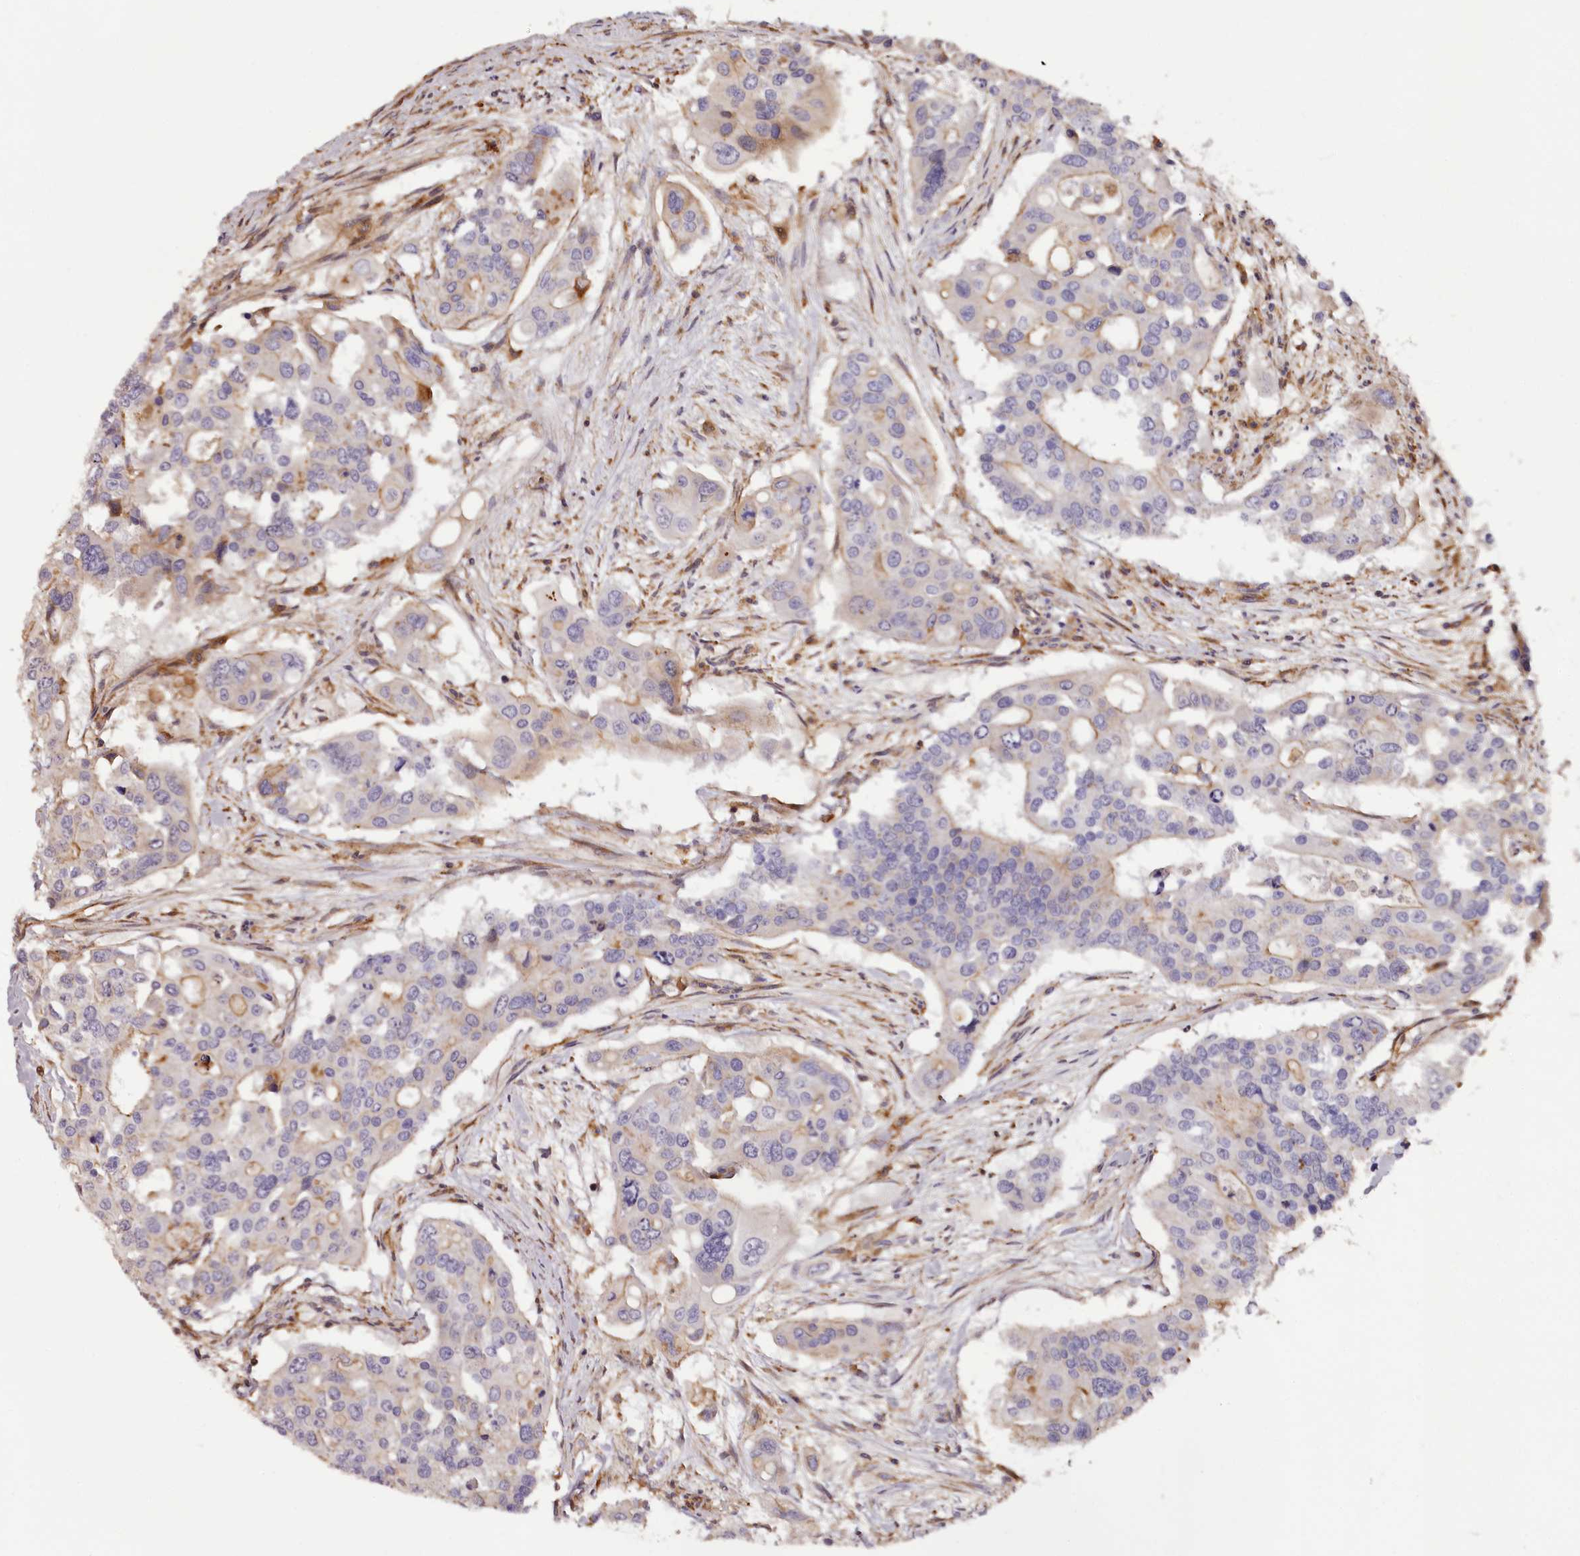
{"staining": {"intensity": "weak", "quantity": "<25%", "location": "cytoplasmic/membranous"}, "tissue": "colorectal cancer", "cell_type": "Tumor cells", "image_type": "cancer", "snomed": [{"axis": "morphology", "description": "Adenocarcinoma, NOS"}, {"axis": "topography", "description": "Colon"}], "caption": "A high-resolution histopathology image shows immunohistochemistry staining of colorectal adenocarcinoma, which shows no significant staining in tumor cells.", "gene": "KIF14", "patient": {"sex": "male", "age": 77}}